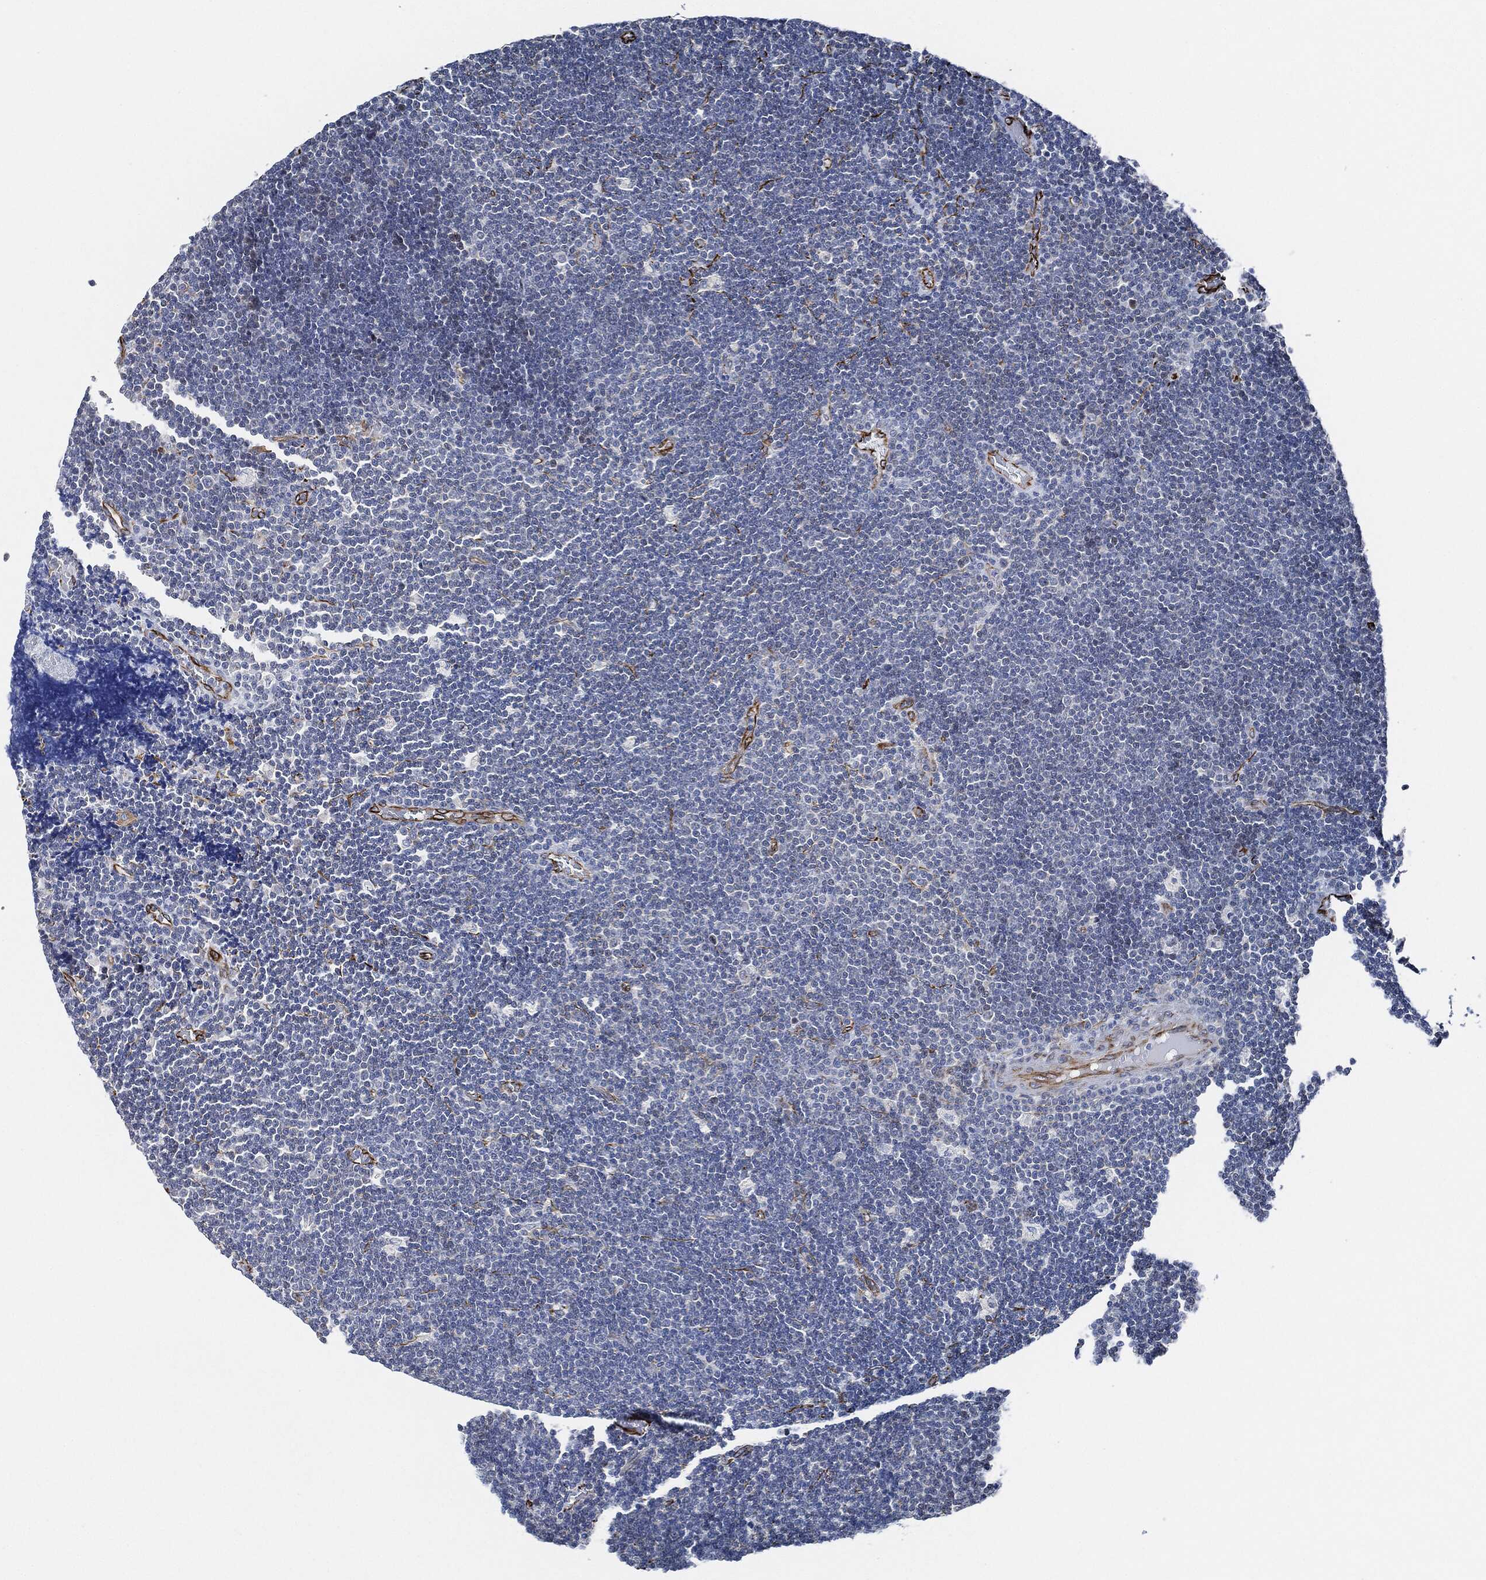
{"staining": {"intensity": "negative", "quantity": "none", "location": "none"}, "tissue": "lymphoma", "cell_type": "Tumor cells", "image_type": "cancer", "snomed": [{"axis": "morphology", "description": "Malignant lymphoma, non-Hodgkin's type, Low grade"}, {"axis": "topography", "description": "Brain"}], "caption": "Low-grade malignant lymphoma, non-Hodgkin's type stained for a protein using IHC exhibits no positivity tumor cells.", "gene": "THSD1", "patient": {"sex": "female", "age": 66}}